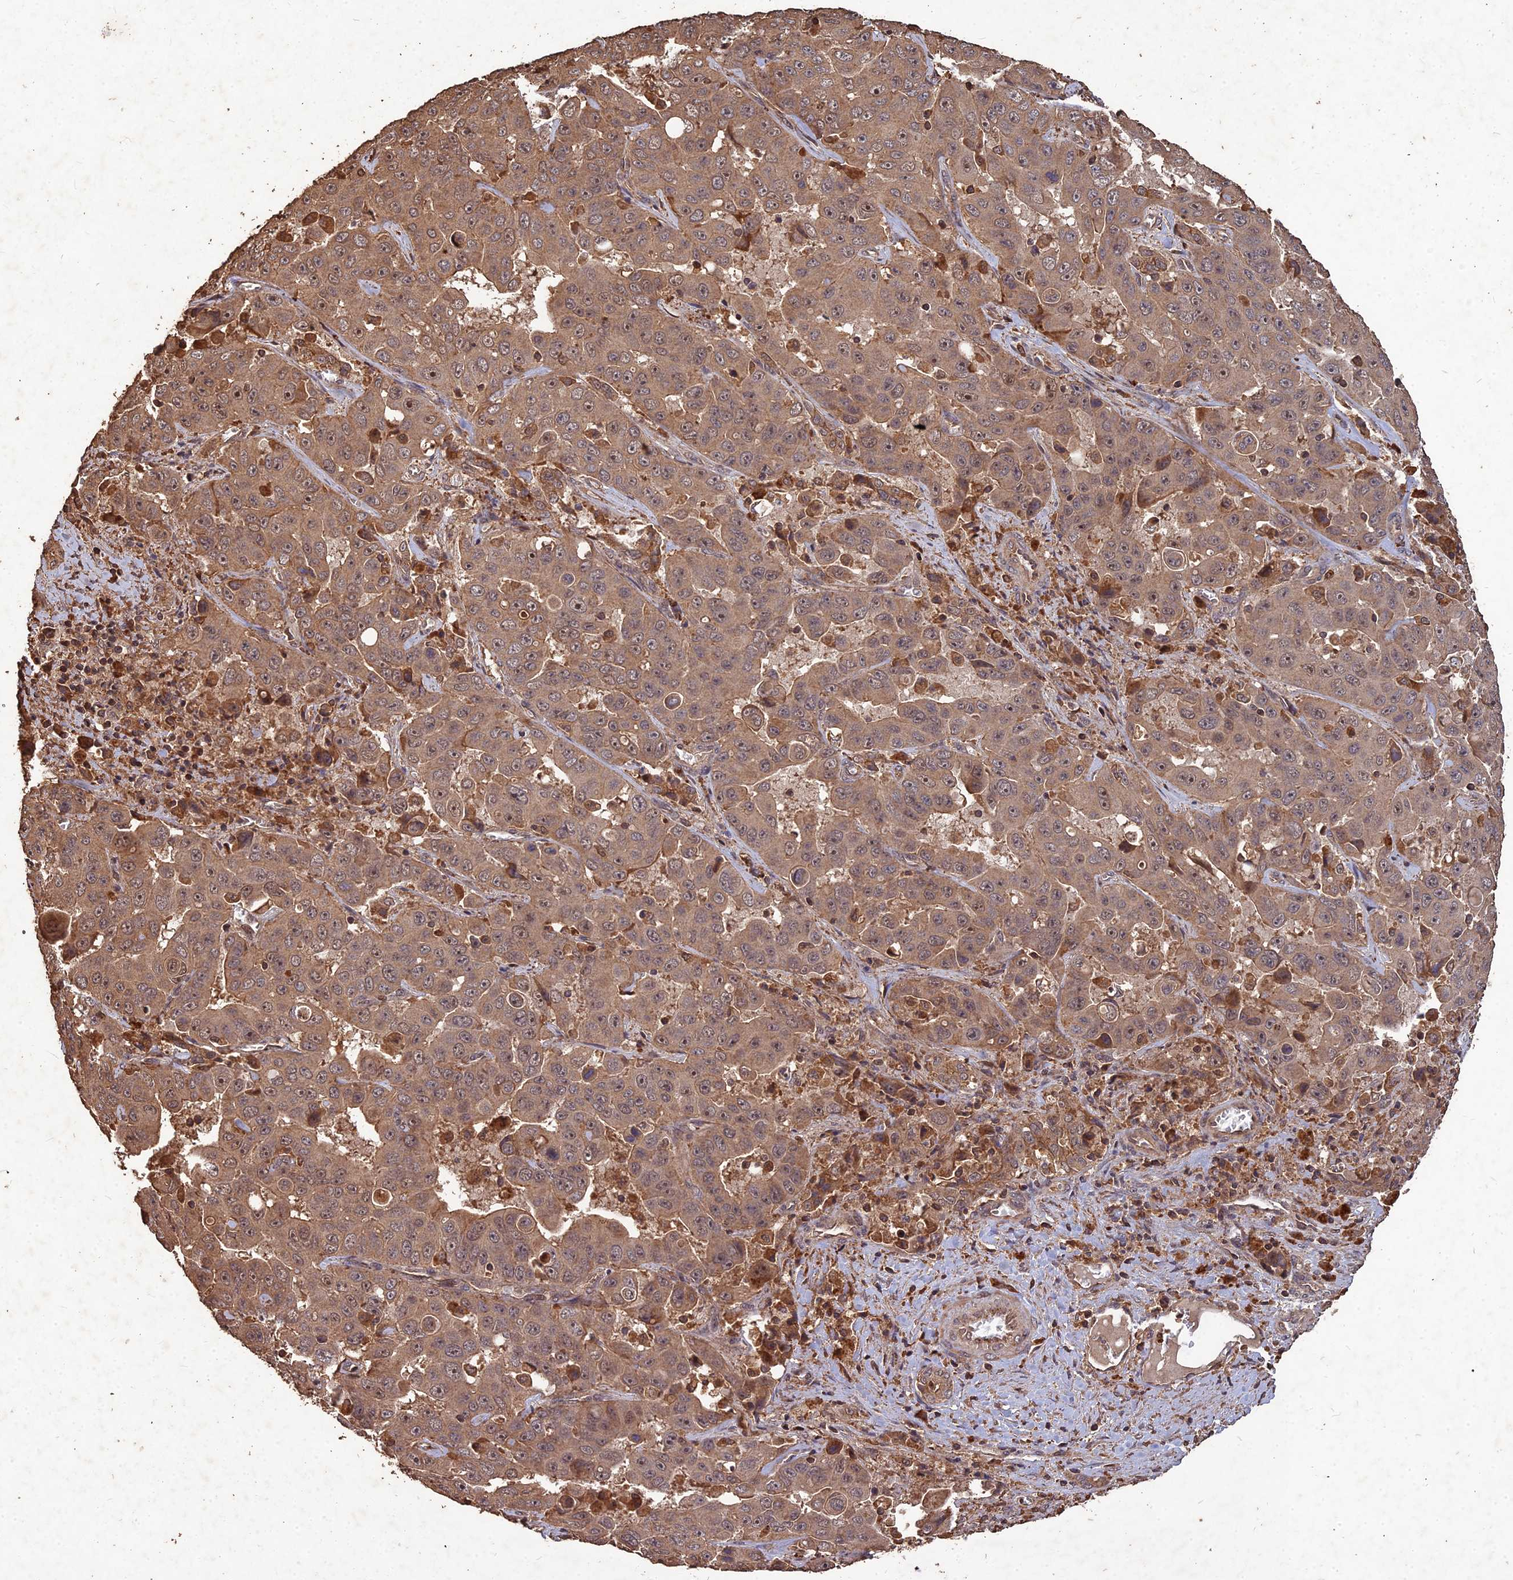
{"staining": {"intensity": "weak", "quantity": ">75%", "location": "cytoplasmic/membranous,nuclear"}, "tissue": "liver cancer", "cell_type": "Tumor cells", "image_type": "cancer", "snomed": [{"axis": "morphology", "description": "Cholangiocarcinoma"}, {"axis": "topography", "description": "Liver"}], "caption": "Cholangiocarcinoma (liver) stained with a brown dye shows weak cytoplasmic/membranous and nuclear positive positivity in approximately >75% of tumor cells.", "gene": "SYMPK", "patient": {"sex": "female", "age": 52}}